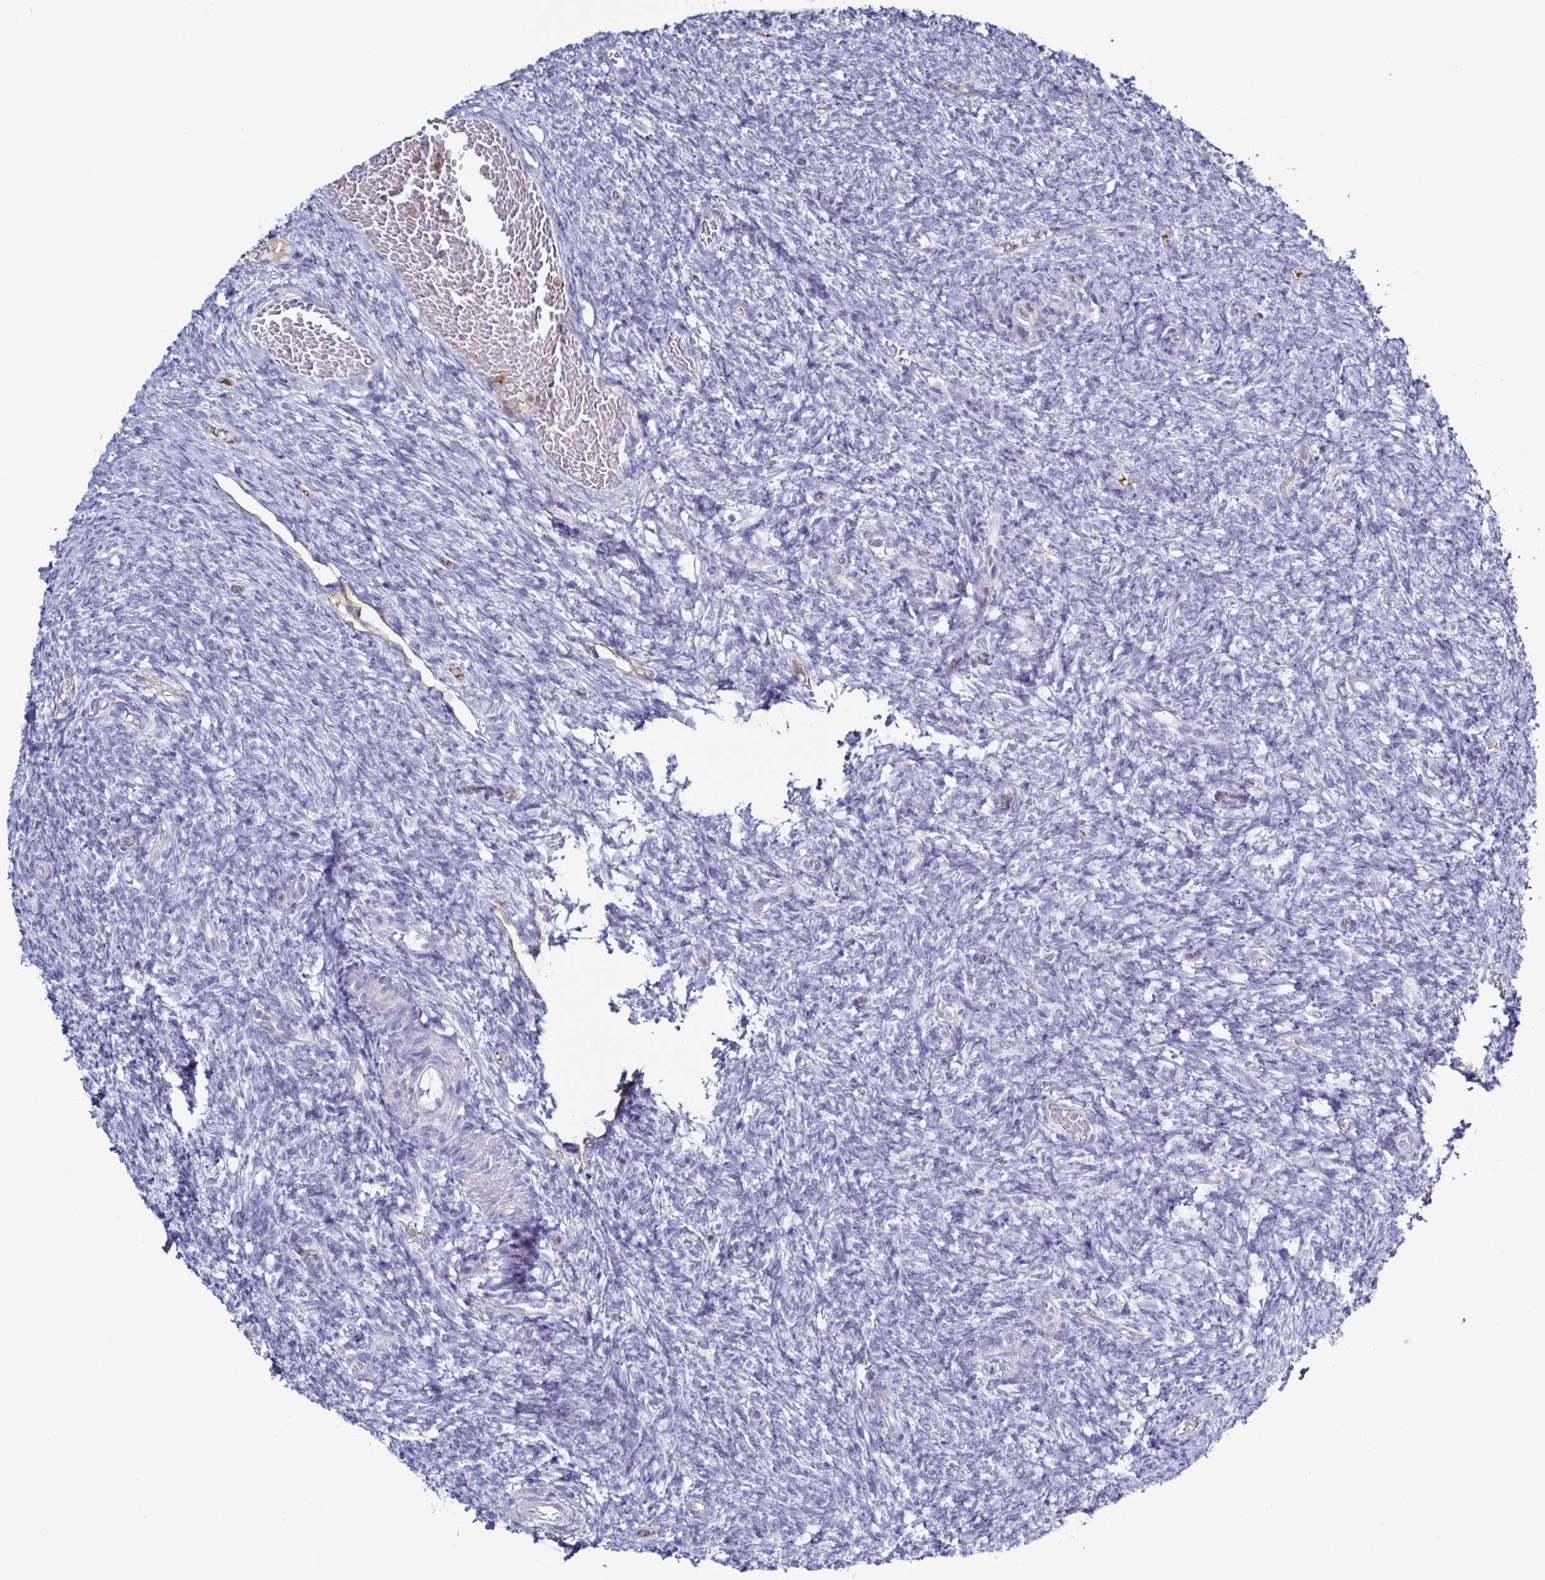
{"staining": {"intensity": "negative", "quantity": "none", "location": "none"}, "tissue": "ovary", "cell_type": "Follicle cells", "image_type": "normal", "snomed": [{"axis": "morphology", "description": "Normal tissue, NOS"}, {"axis": "topography", "description": "Ovary"}], "caption": "This is an IHC photomicrograph of unremarkable ovary. There is no expression in follicle cells.", "gene": "ACSBG2", "patient": {"sex": "female", "age": 39}}